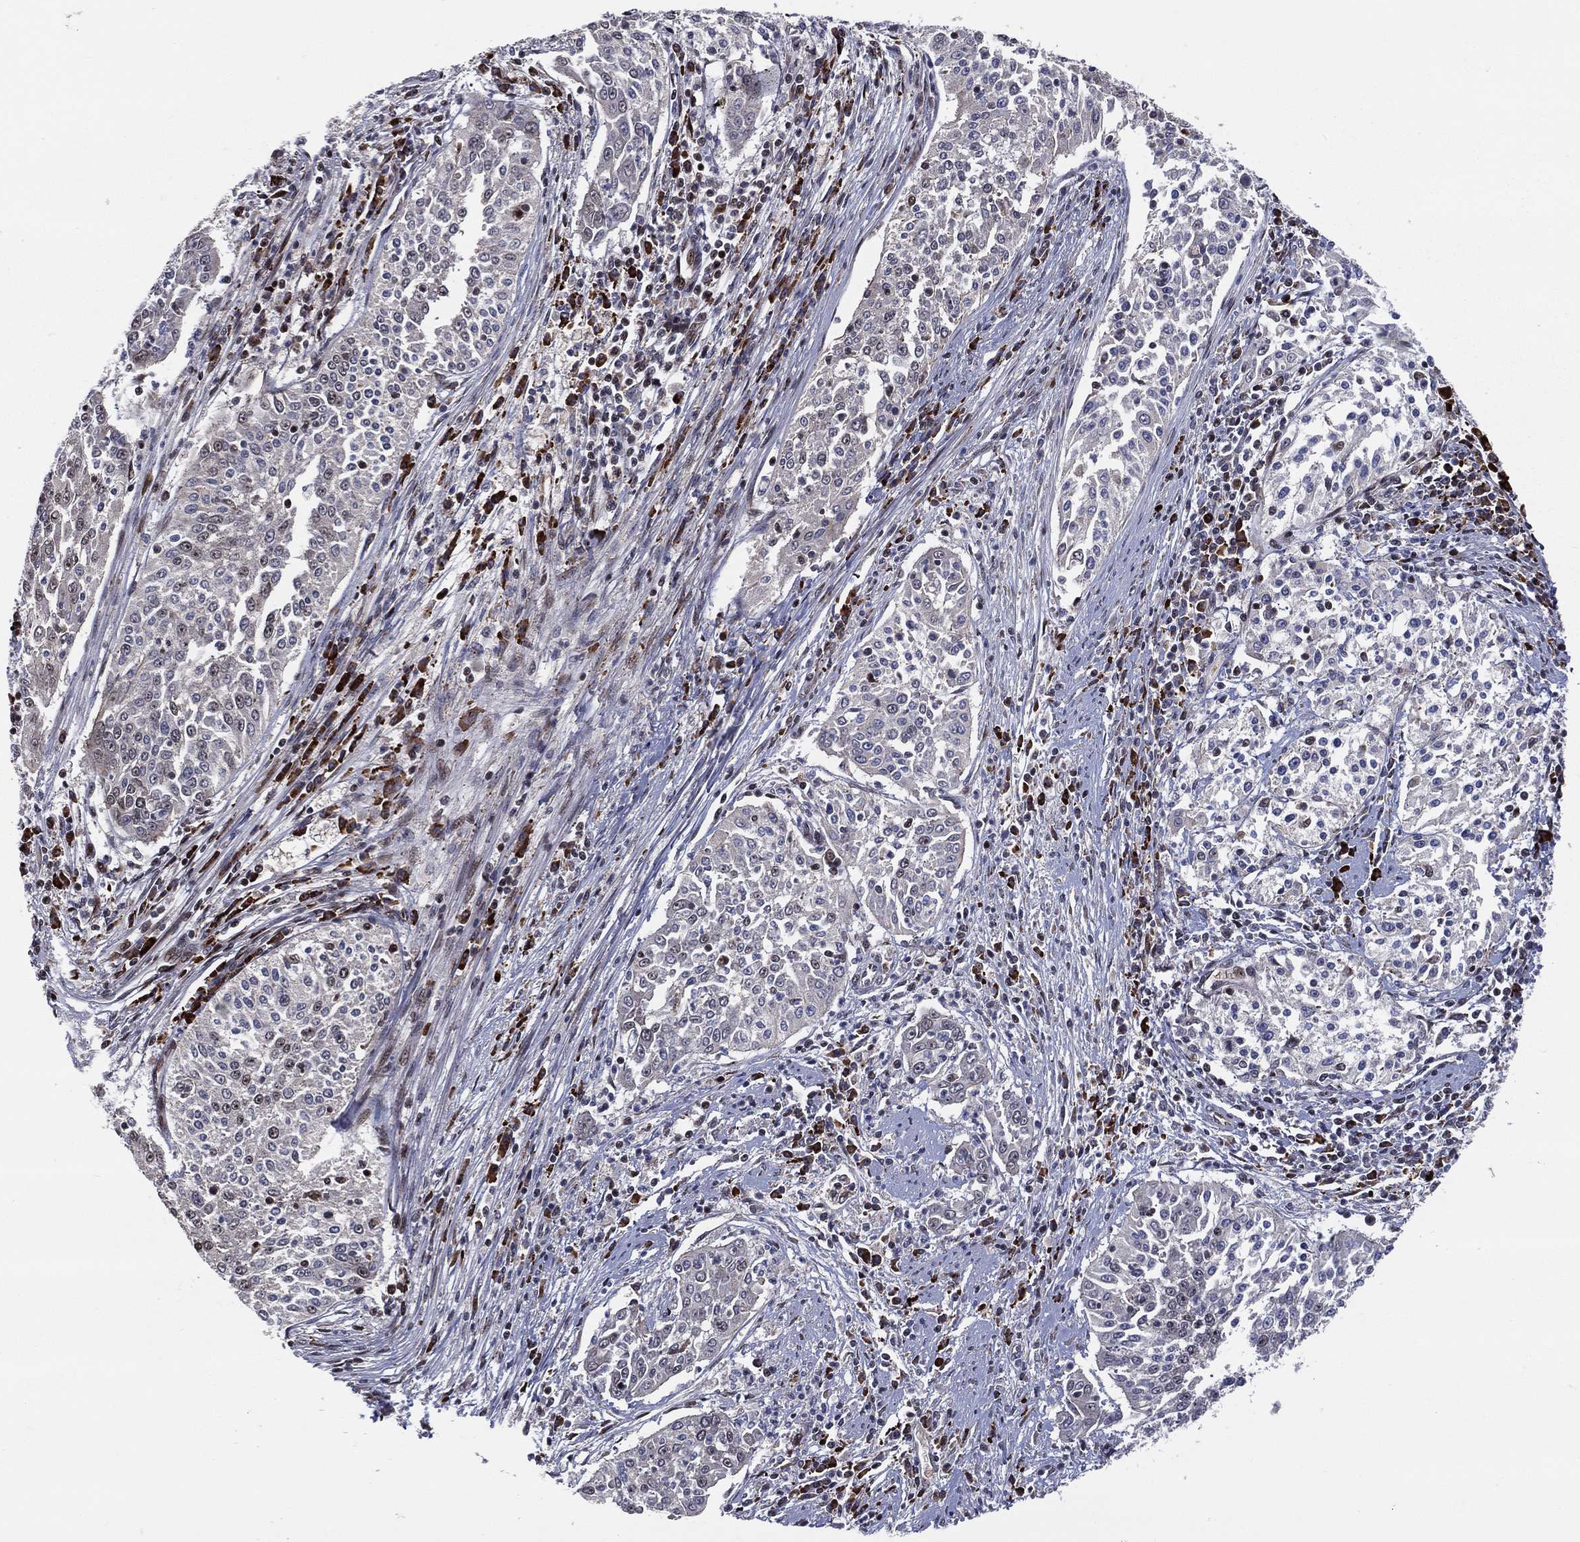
{"staining": {"intensity": "moderate", "quantity": "<25%", "location": "nuclear"}, "tissue": "cervical cancer", "cell_type": "Tumor cells", "image_type": "cancer", "snomed": [{"axis": "morphology", "description": "Squamous cell carcinoma, NOS"}, {"axis": "topography", "description": "Cervix"}], "caption": "A high-resolution micrograph shows immunohistochemistry (IHC) staining of squamous cell carcinoma (cervical), which exhibits moderate nuclear staining in approximately <25% of tumor cells.", "gene": "VHL", "patient": {"sex": "female", "age": 41}}